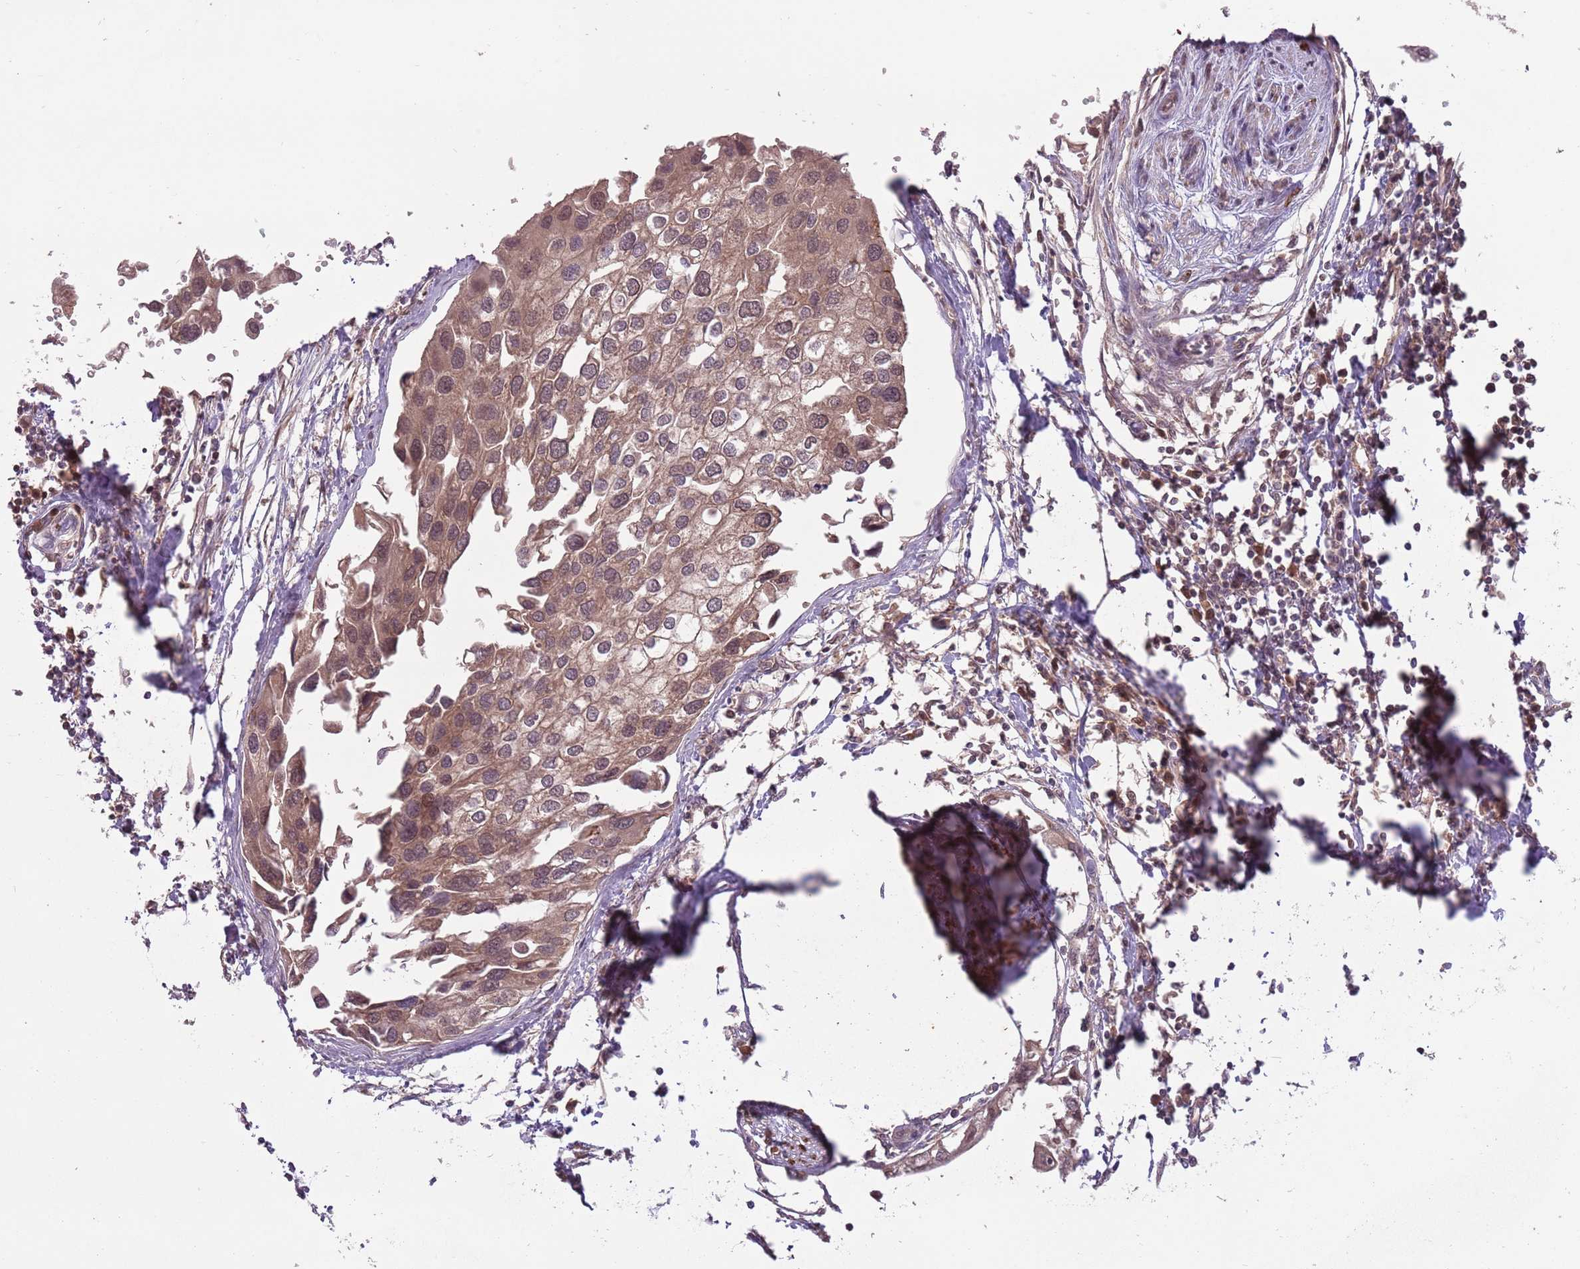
{"staining": {"intensity": "moderate", "quantity": ">75%", "location": "cytoplasmic/membranous"}, "tissue": "urothelial cancer", "cell_type": "Tumor cells", "image_type": "cancer", "snomed": [{"axis": "morphology", "description": "Urothelial carcinoma, High grade"}, {"axis": "topography", "description": "Urinary bladder"}], "caption": "Tumor cells reveal medium levels of moderate cytoplasmic/membranous staining in about >75% of cells in human urothelial cancer.", "gene": "ADAMTS3", "patient": {"sex": "male", "age": 64}}